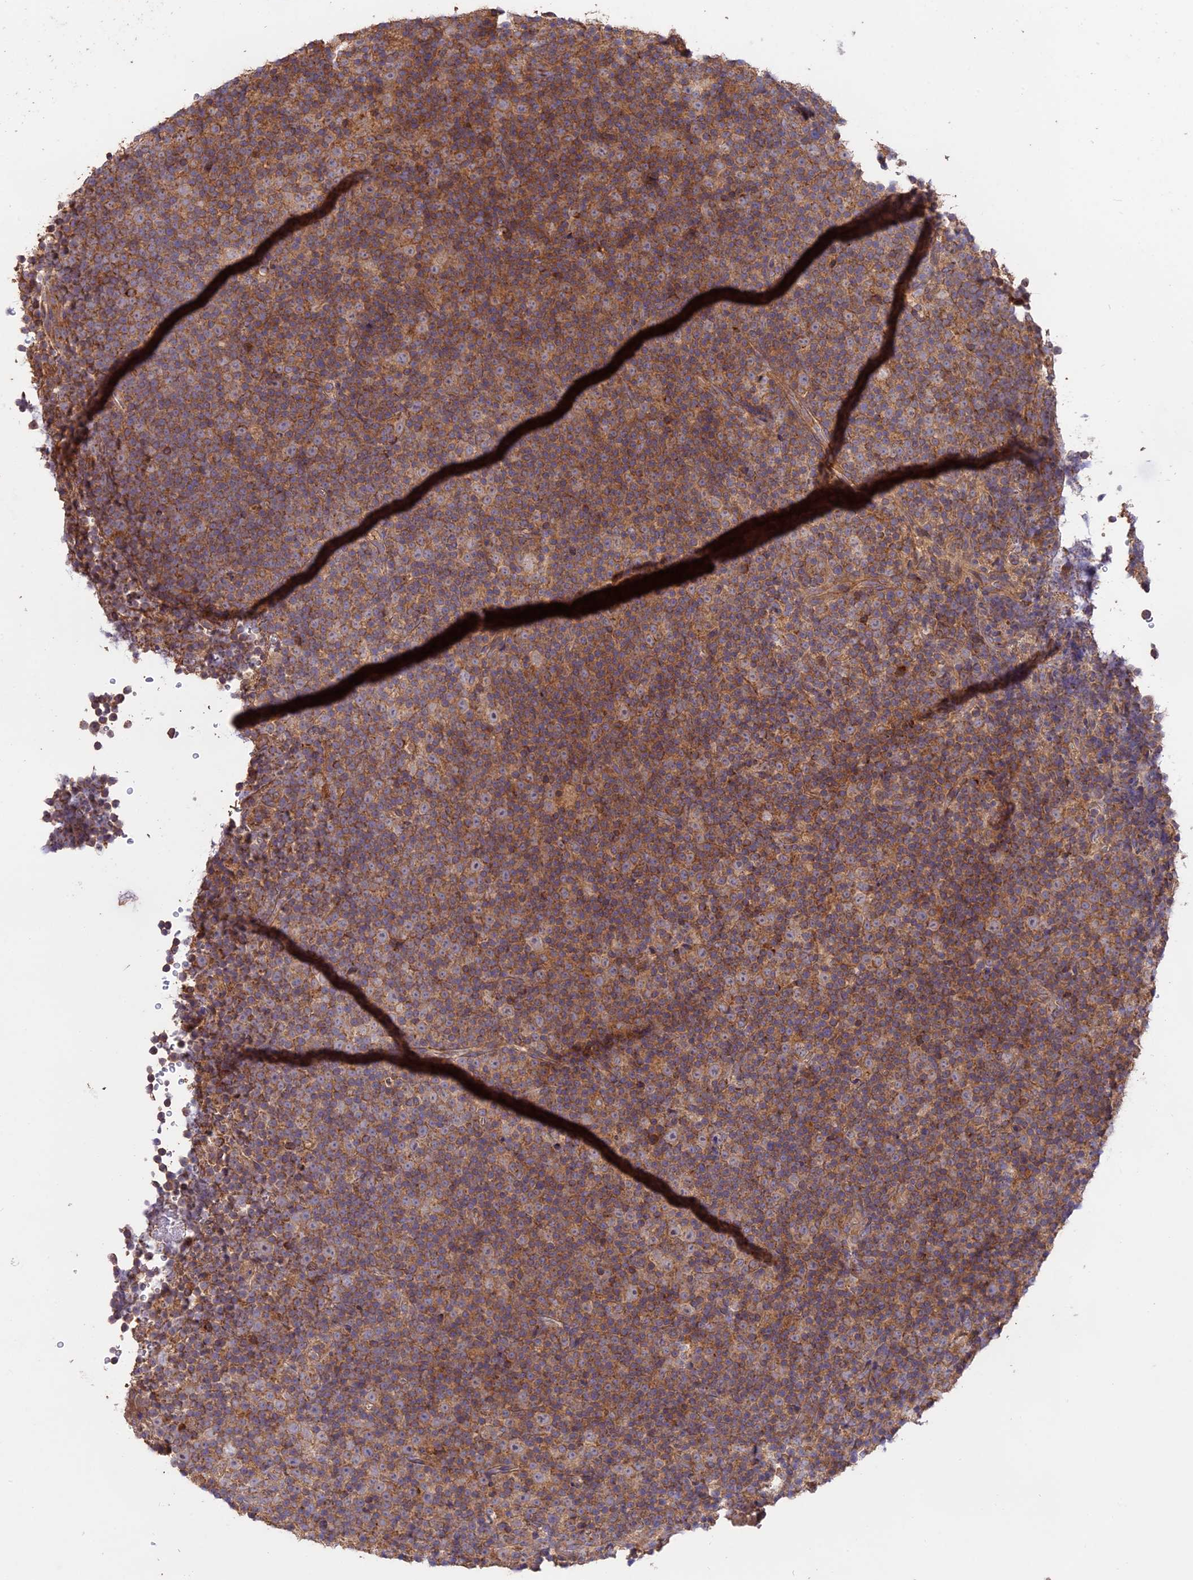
{"staining": {"intensity": "moderate", "quantity": "<25%", "location": "cytoplasmic/membranous"}, "tissue": "lymphoma", "cell_type": "Tumor cells", "image_type": "cancer", "snomed": [{"axis": "morphology", "description": "Malignant lymphoma, non-Hodgkin's type, Low grade"}, {"axis": "topography", "description": "Lymph node"}], "caption": "About <25% of tumor cells in human malignant lymphoma, non-Hodgkin's type (low-grade) show moderate cytoplasmic/membranous protein positivity as visualized by brown immunohistochemical staining.", "gene": "NUDT8", "patient": {"sex": "female", "age": 67}}